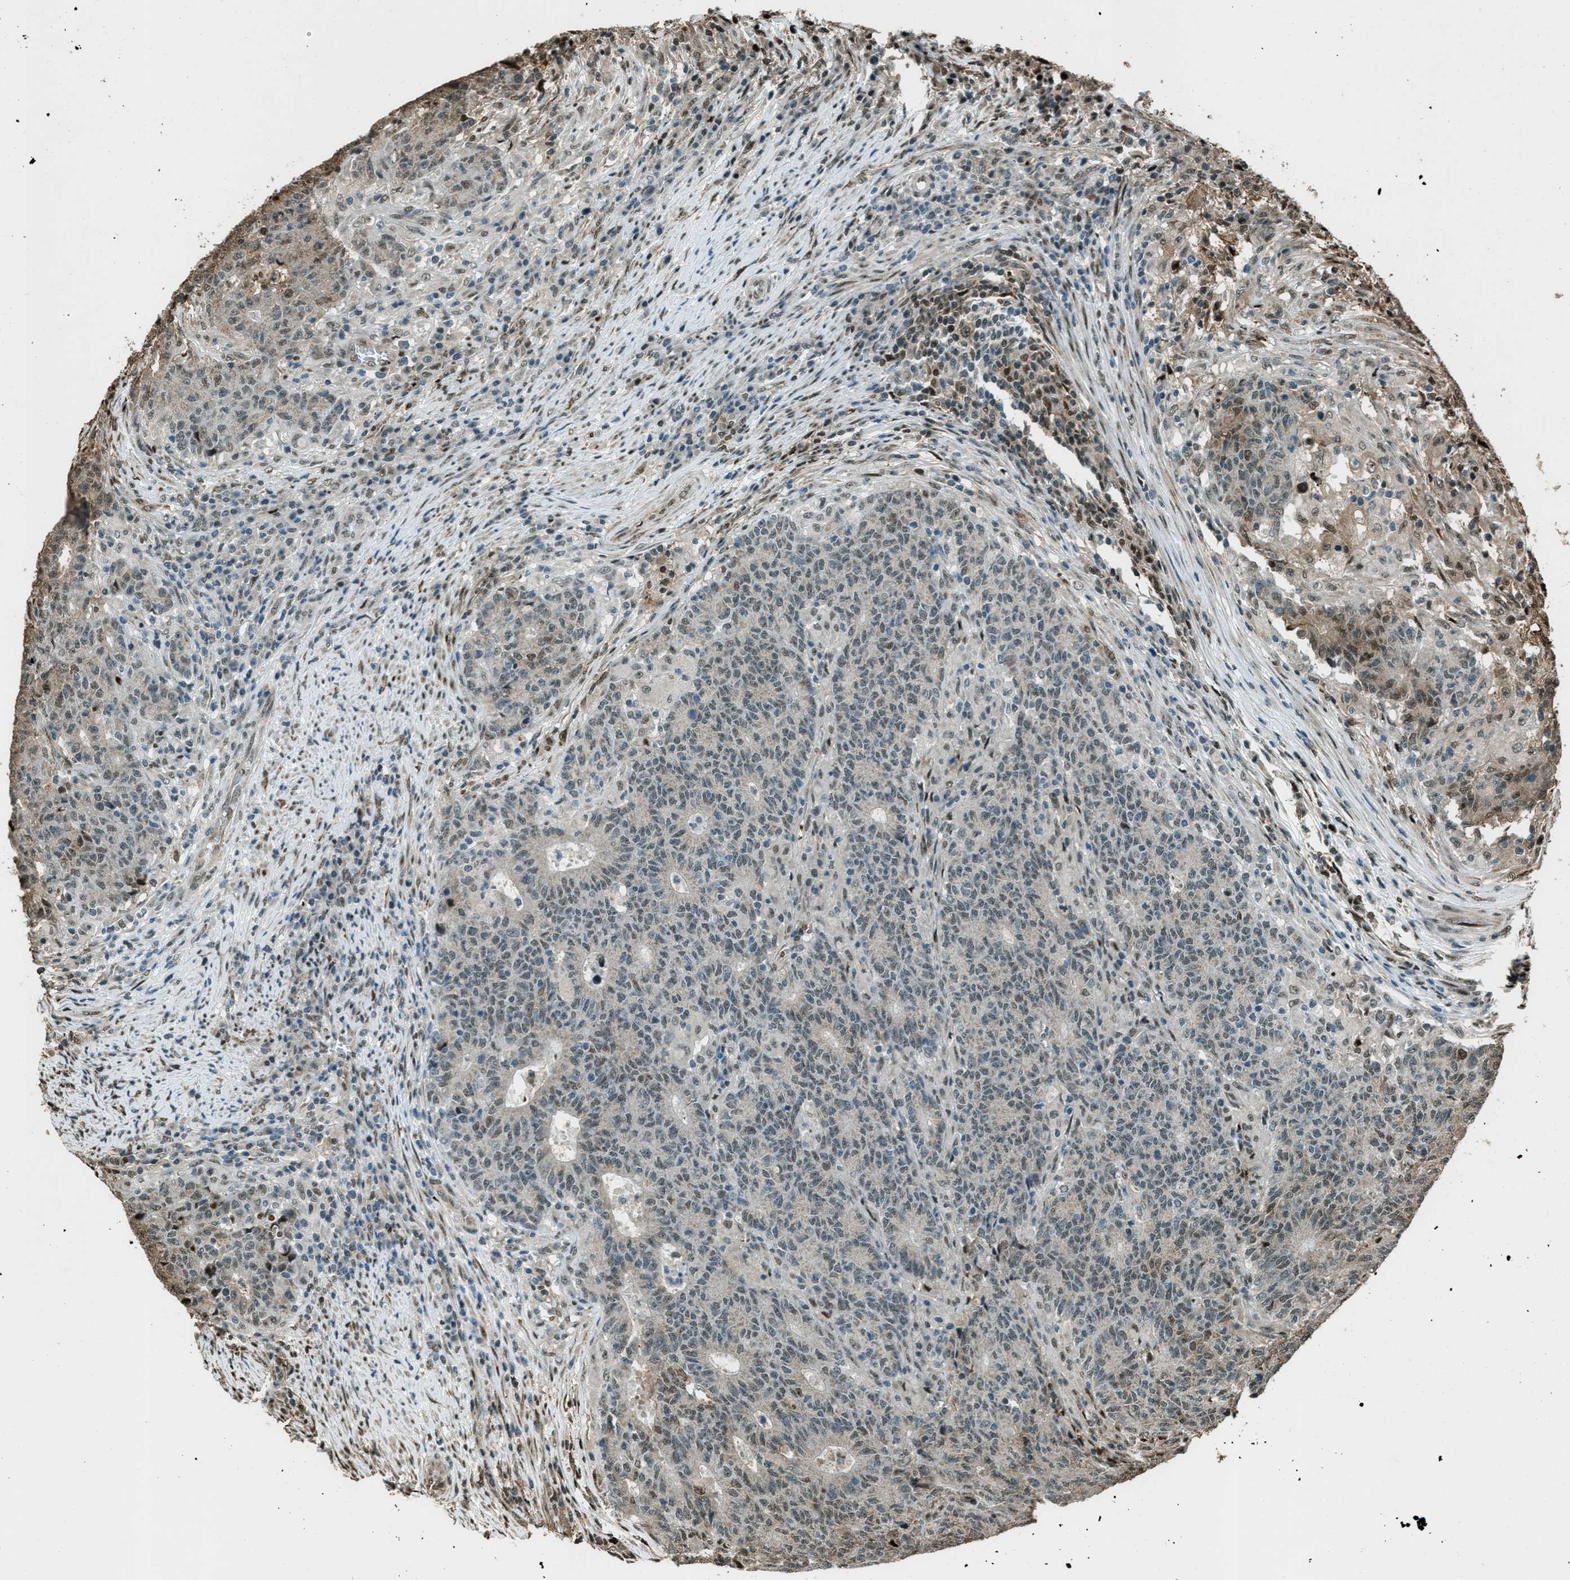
{"staining": {"intensity": "weak", "quantity": "<25%", "location": "nuclear"}, "tissue": "colorectal cancer", "cell_type": "Tumor cells", "image_type": "cancer", "snomed": [{"axis": "morphology", "description": "Normal tissue, NOS"}, {"axis": "morphology", "description": "Adenocarcinoma, NOS"}, {"axis": "topography", "description": "Colon"}], "caption": "Human colorectal cancer (adenocarcinoma) stained for a protein using immunohistochemistry (IHC) demonstrates no staining in tumor cells.", "gene": "TARDBP", "patient": {"sex": "female", "age": 75}}